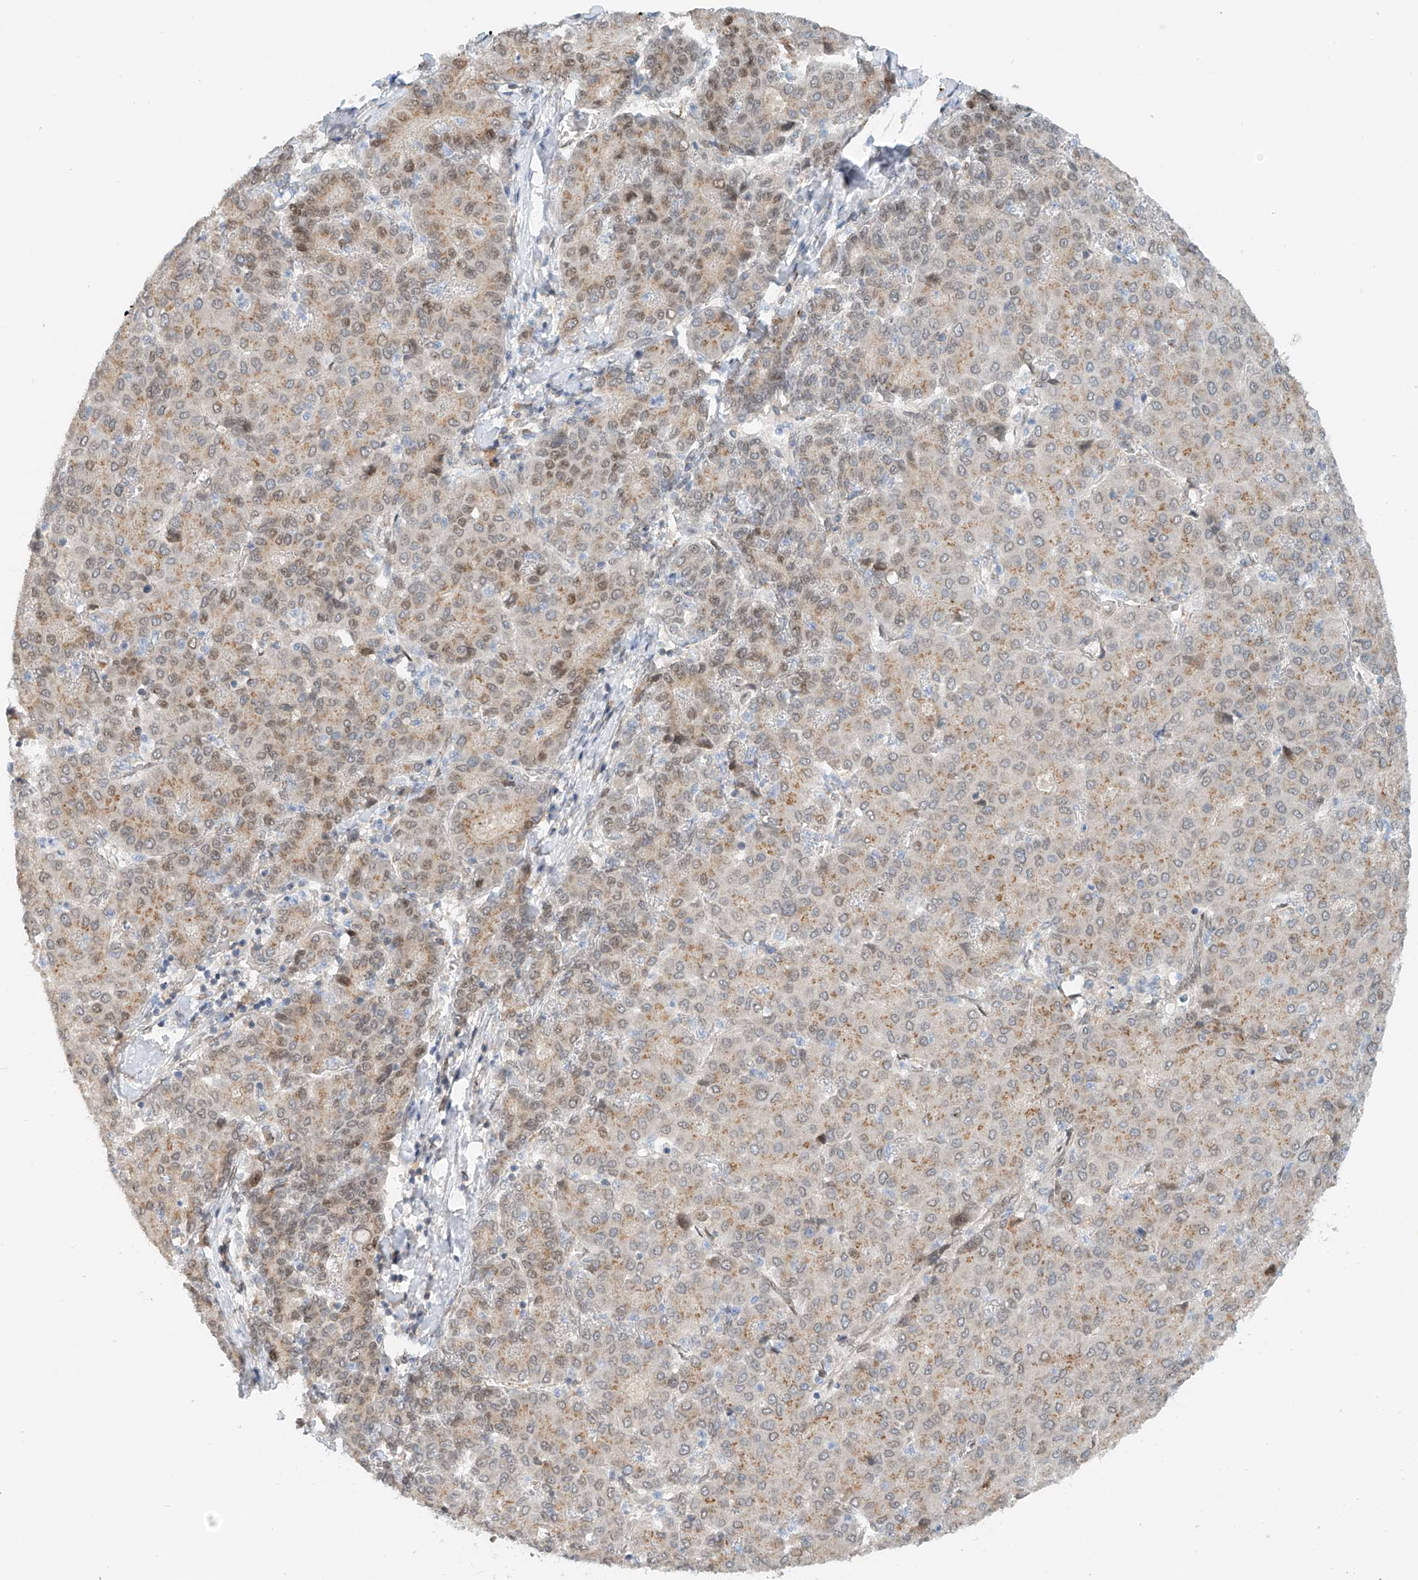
{"staining": {"intensity": "weak", "quantity": "<25%", "location": "cytoplasmic/membranous"}, "tissue": "liver cancer", "cell_type": "Tumor cells", "image_type": "cancer", "snomed": [{"axis": "morphology", "description": "Carcinoma, Hepatocellular, NOS"}, {"axis": "topography", "description": "Liver"}], "caption": "Immunohistochemistry photomicrograph of hepatocellular carcinoma (liver) stained for a protein (brown), which reveals no expression in tumor cells.", "gene": "STARD9", "patient": {"sex": "male", "age": 65}}